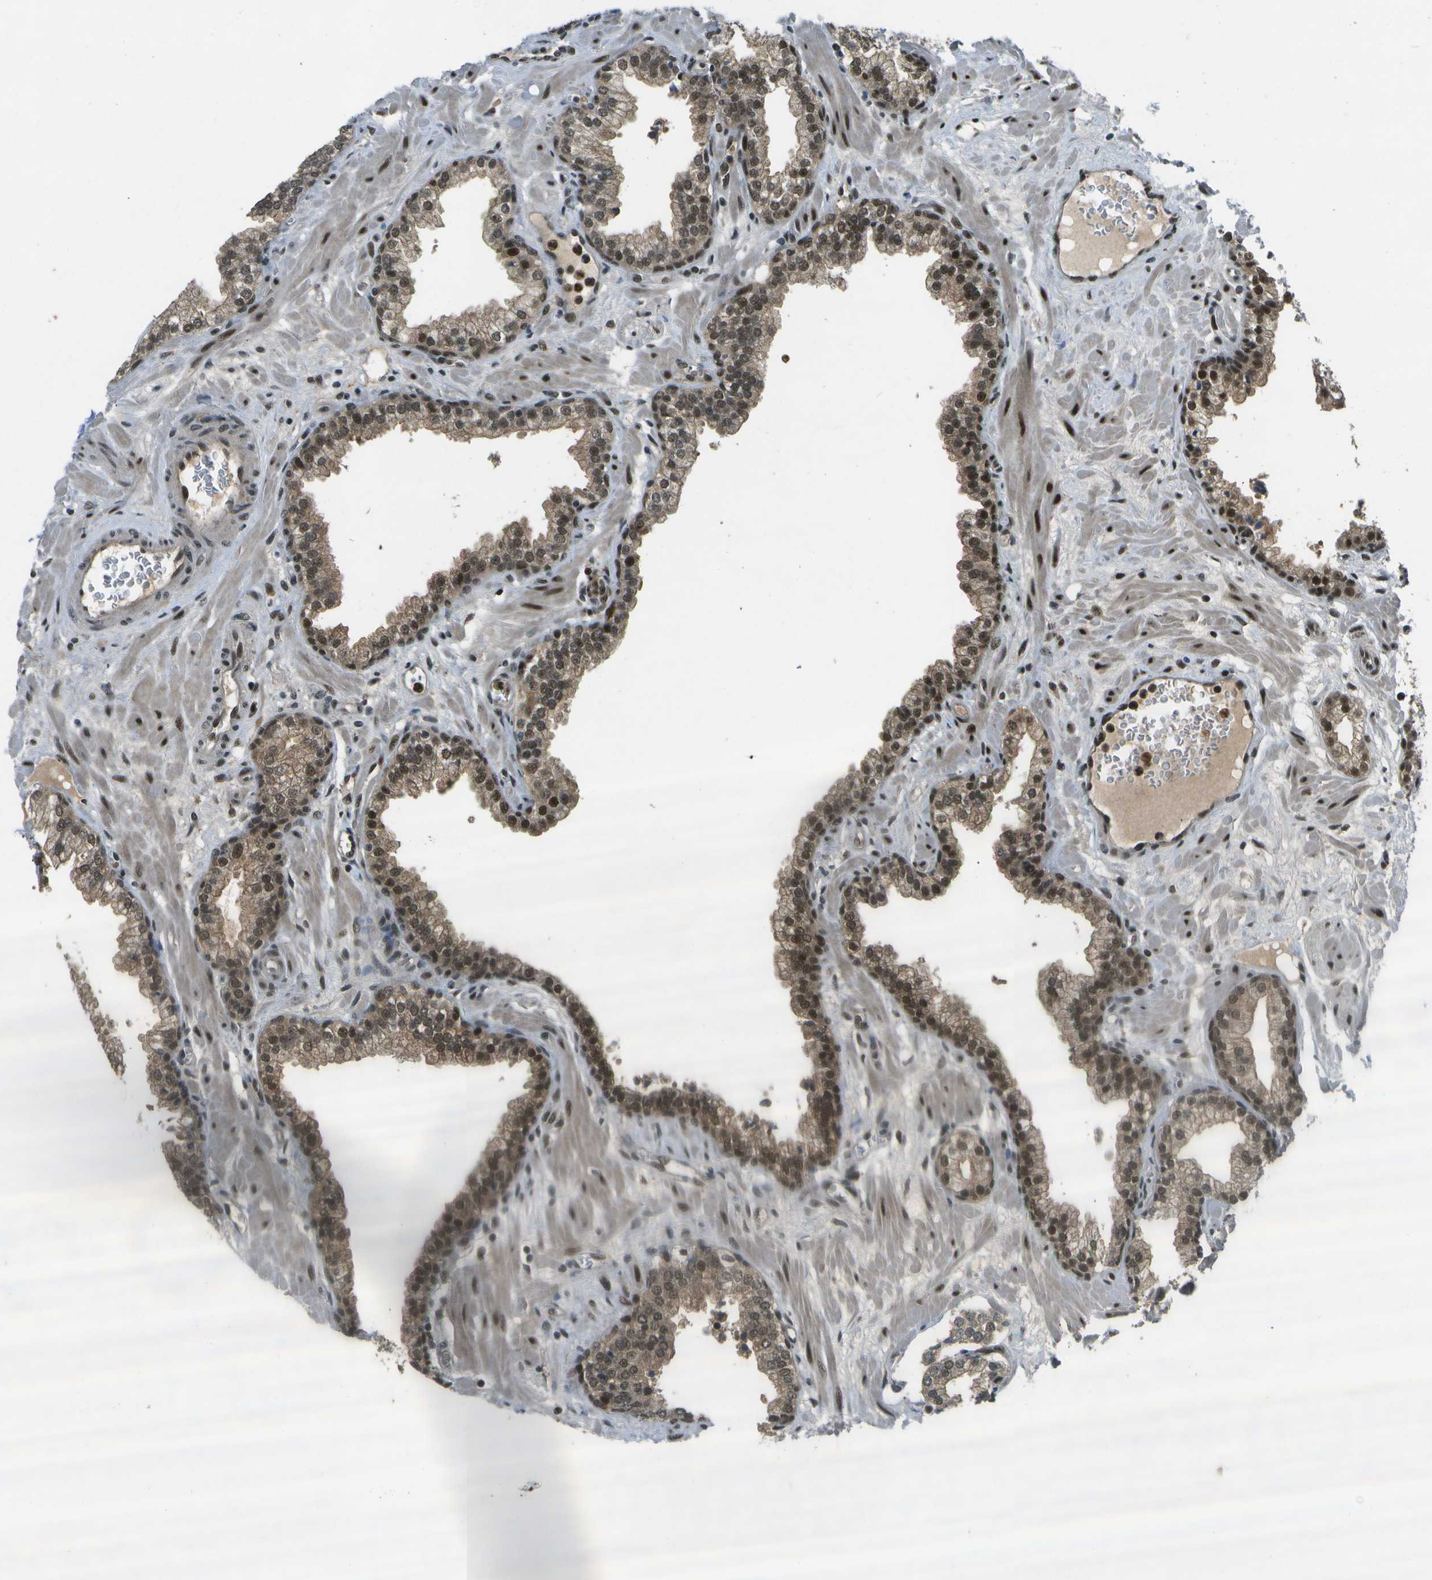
{"staining": {"intensity": "strong", "quantity": ">75%", "location": "cytoplasmic/membranous,nuclear"}, "tissue": "prostate", "cell_type": "Glandular cells", "image_type": "normal", "snomed": [{"axis": "morphology", "description": "Normal tissue, NOS"}, {"axis": "morphology", "description": "Urothelial carcinoma, Low grade"}, {"axis": "topography", "description": "Urinary bladder"}, {"axis": "topography", "description": "Prostate"}], "caption": "A brown stain labels strong cytoplasmic/membranous,nuclear positivity of a protein in glandular cells of unremarkable human prostate. (DAB (3,3'-diaminobenzidine) IHC, brown staining for protein, blue staining for nuclei).", "gene": "GANC", "patient": {"sex": "male", "age": 60}}